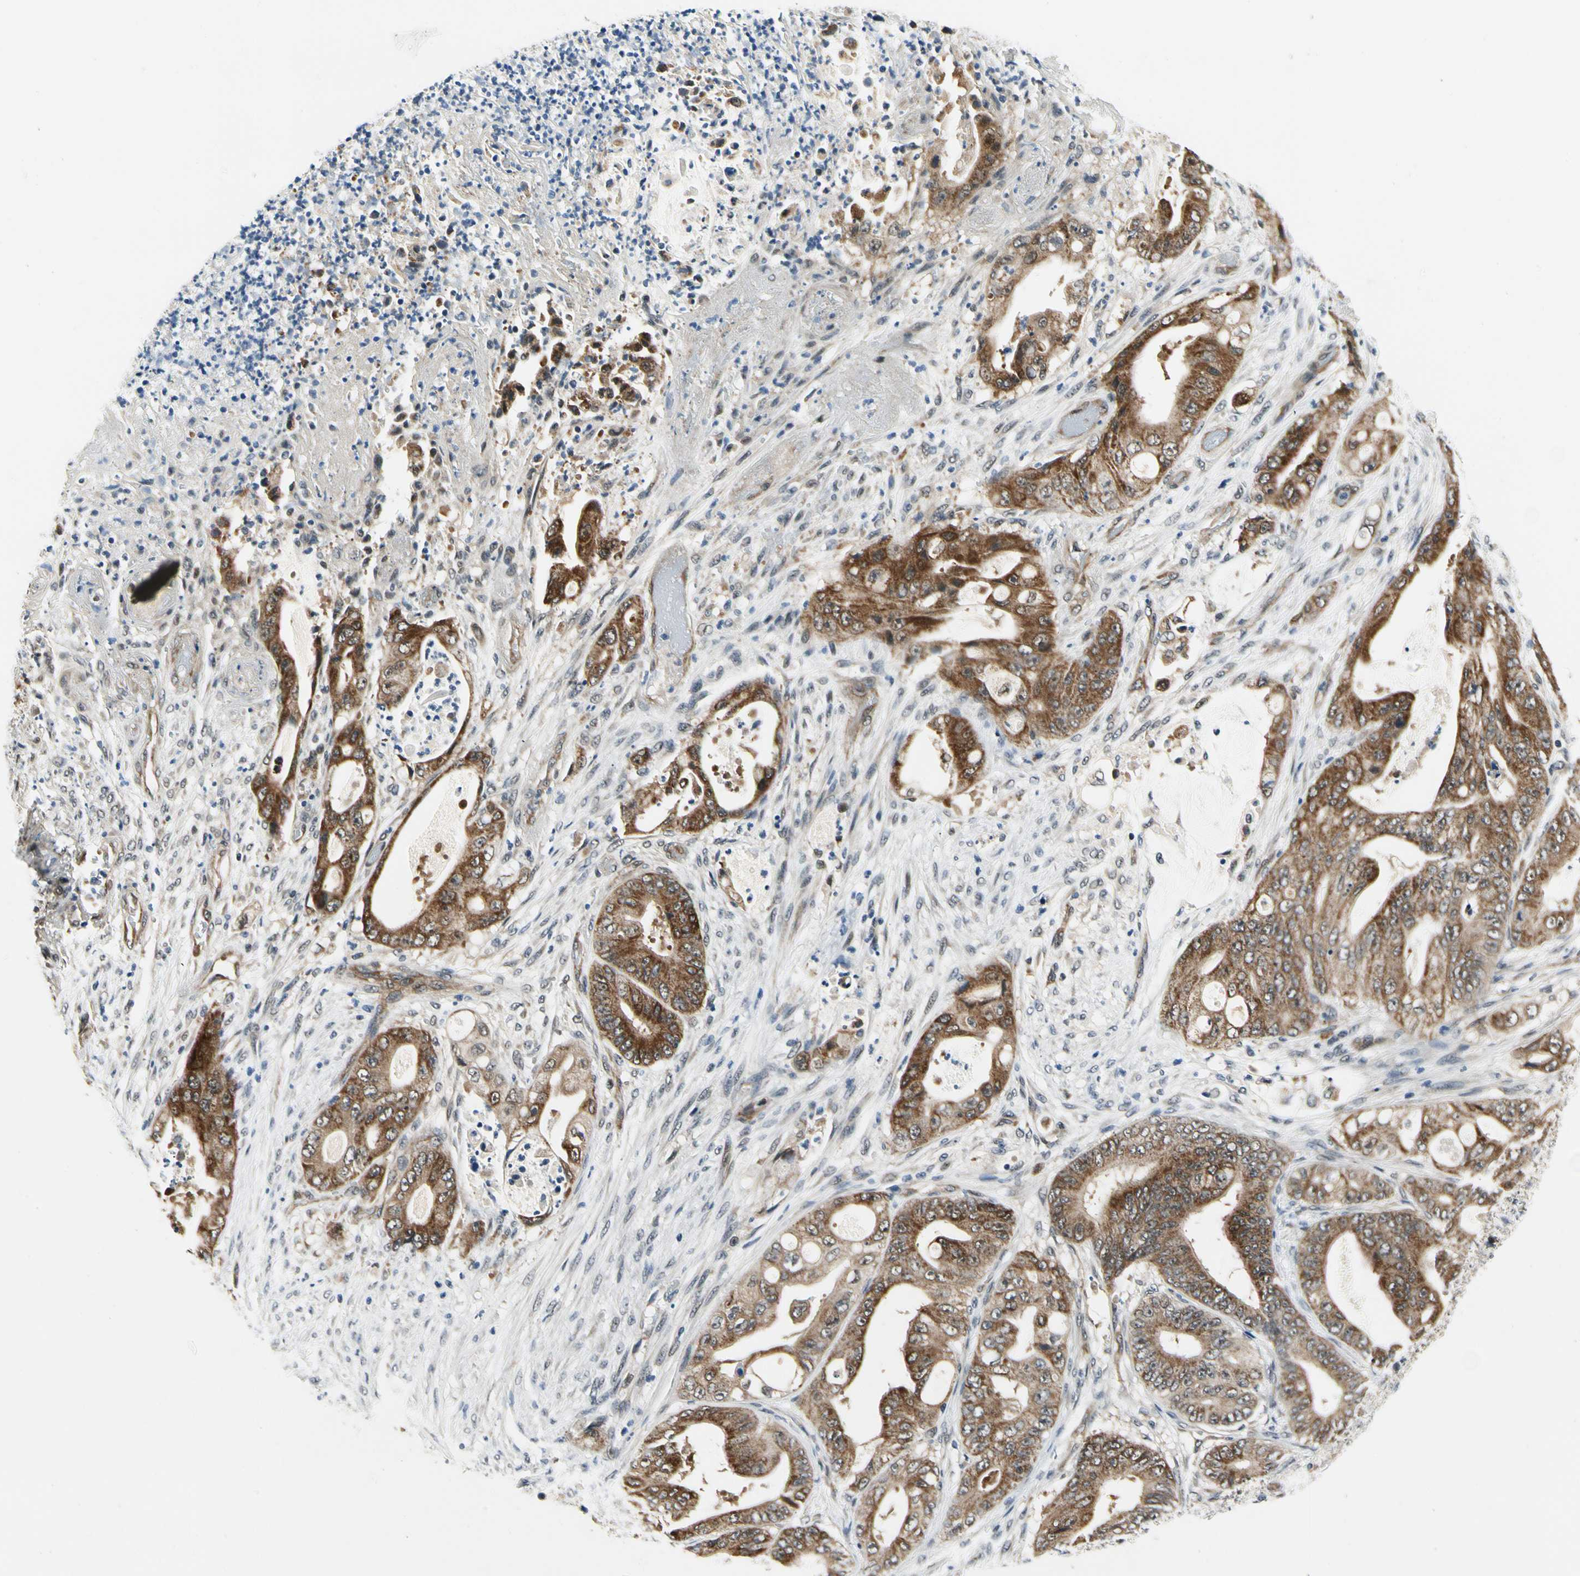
{"staining": {"intensity": "strong", "quantity": ">75%", "location": "cytoplasmic/membranous"}, "tissue": "stomach cancer", "cell_type": "Tumor cells", "image_type": "cancer", "snomed": [{"axis": "morphology", "description": "Adenocarcinoma, NOS"}, {"axis": "topography", "description": "Stomach"}], "caption": "Adenocarcinoma (stomach) stained with IHC shows strong cytoplasmic/membranous staining in approximately >75% of tumor cells. (Brightfield microscopy of DAB IHC at high magnification).", "gene": "PDK2", "patient": {"sex": "female", "age": 73}}